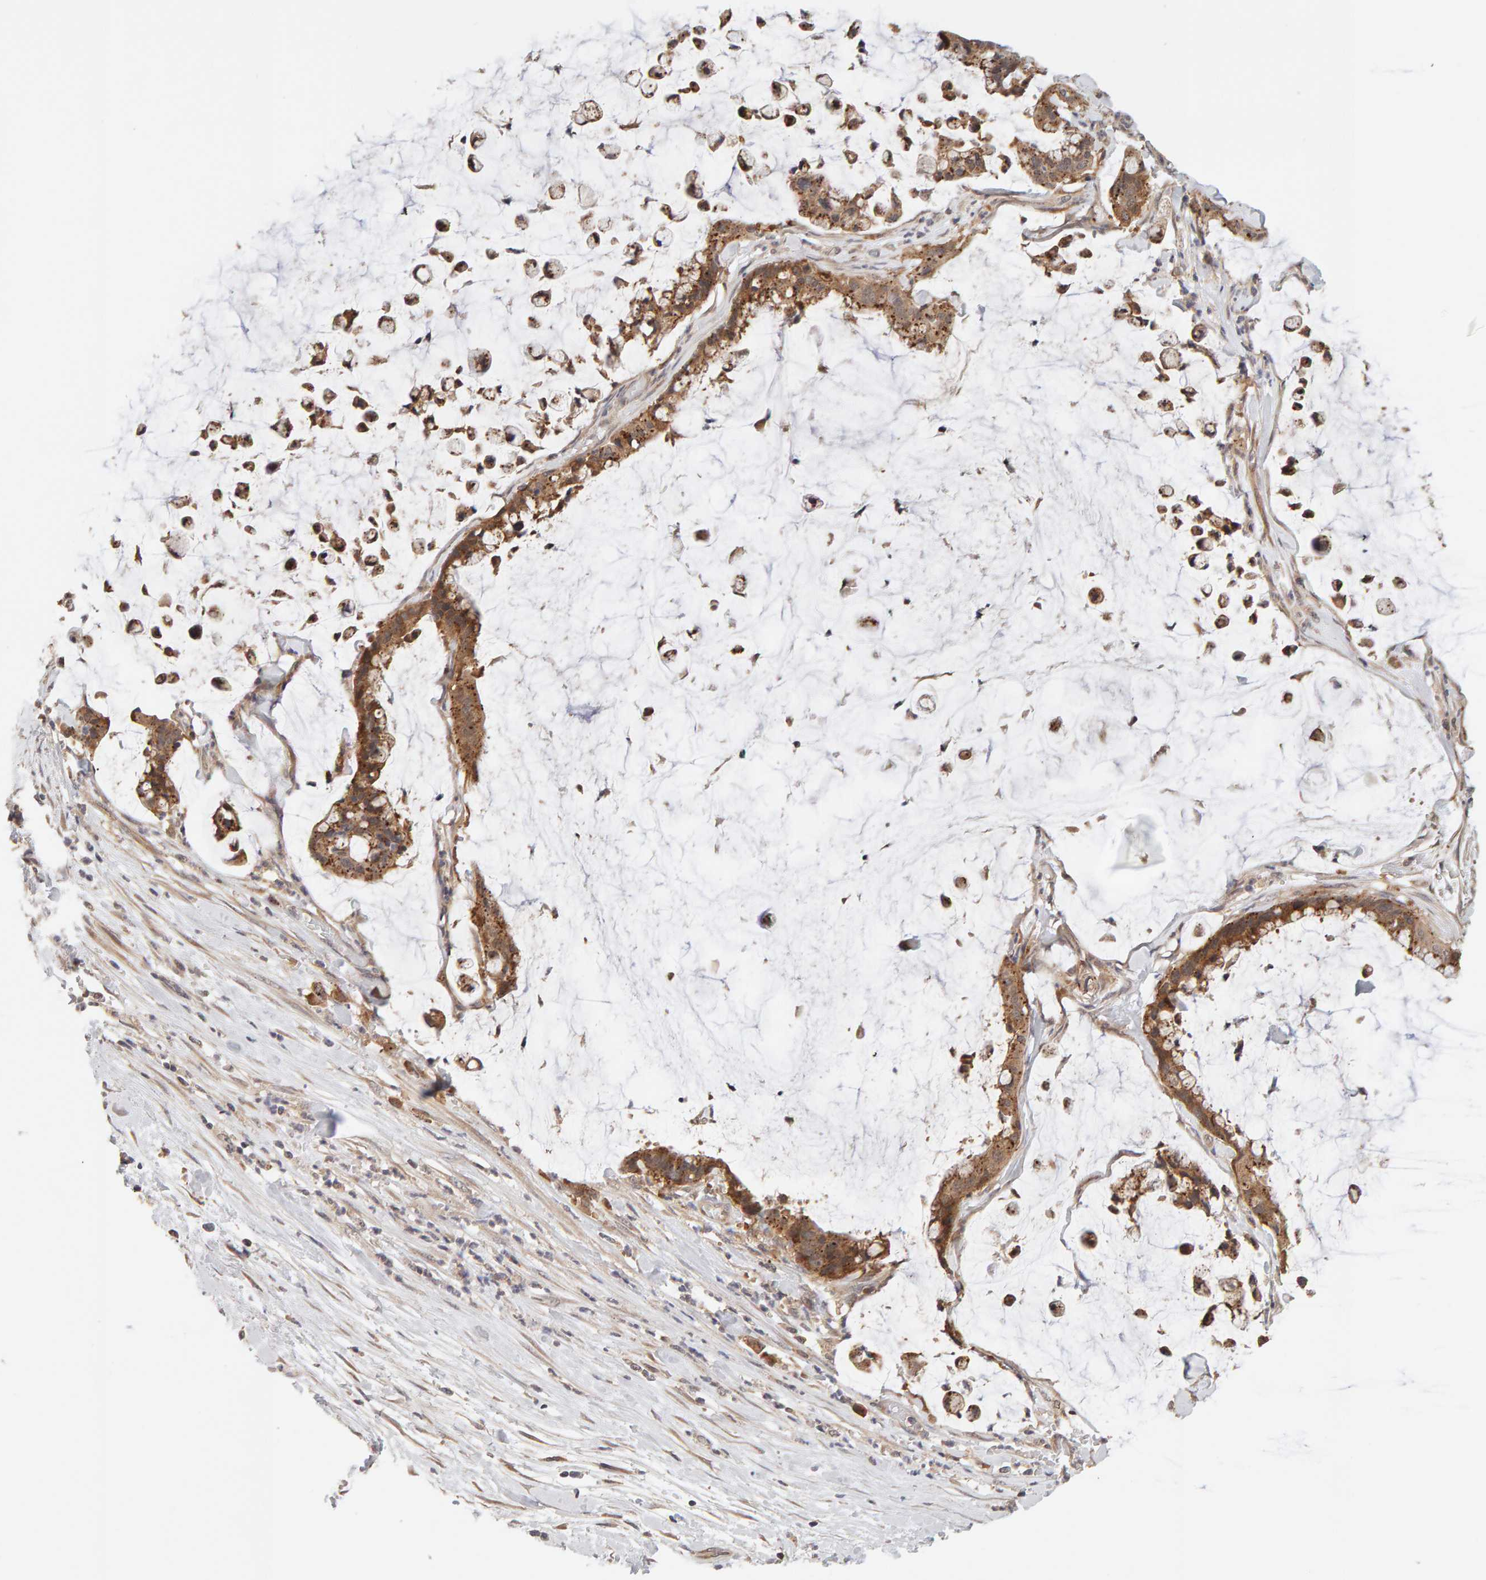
{"staining": {"intensity": "moderate", "quantity": ">75%", "location": "cytoplasmic/membranous"}, "tissue": "pancreatic cancer", "cell_type": "Tumor cells", "image_type": "cancer", "snomed": [{"axis": "morphology", "description": "Adenocarcinoma, NOS"}, {"axis": "topography", "description": "Pancreas"}], "caption": "Protein expression analysis of adenocarcinoma (pancreatic) displays moderate cytoplasmic/membranous staining in approximately >75% of tumor cells.", "gene": "DNAJC7", "patient": {"sex": "male", "age": 41}}